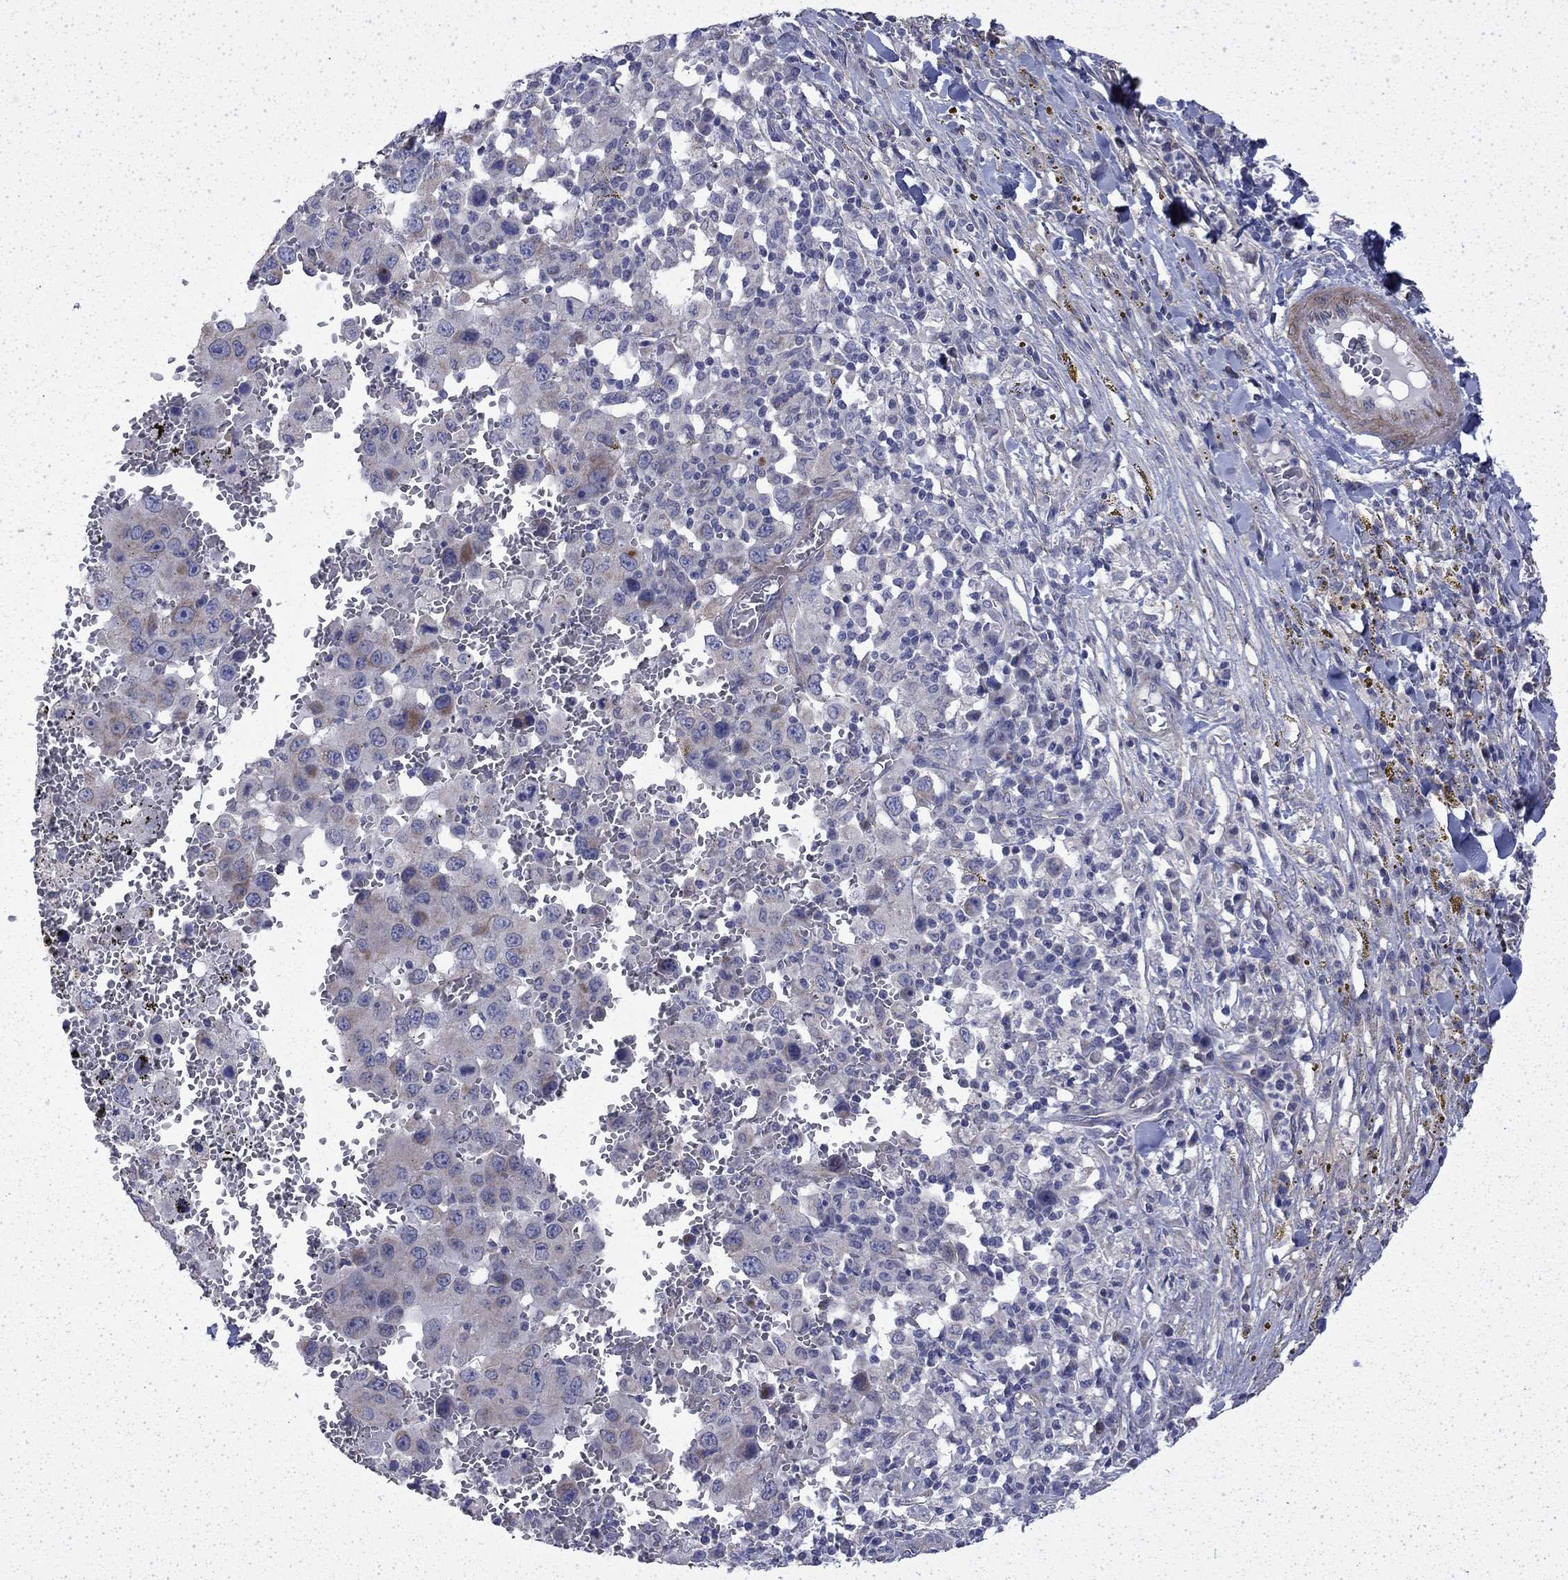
{"staining": {"intensity": "moderate", "quantity": "<25%", "location": "cytoplasmic/membranous"}, "tissue": "melanoma", "cell_type": "Tumor cells", "image_type": "cancer", "snomed": [{"axis": "morphology", "description": "Malignant melanoma, NOS"}, {"axis": "topography", "description": "Skin"}], "caption": "The immunohistochemical stain shows moderate cytoplasmic/membranous expression in tumor cells of malignant melanoma tissue.", "gene": "DTNA", "patient": {"sex": "female", "age": 91}}